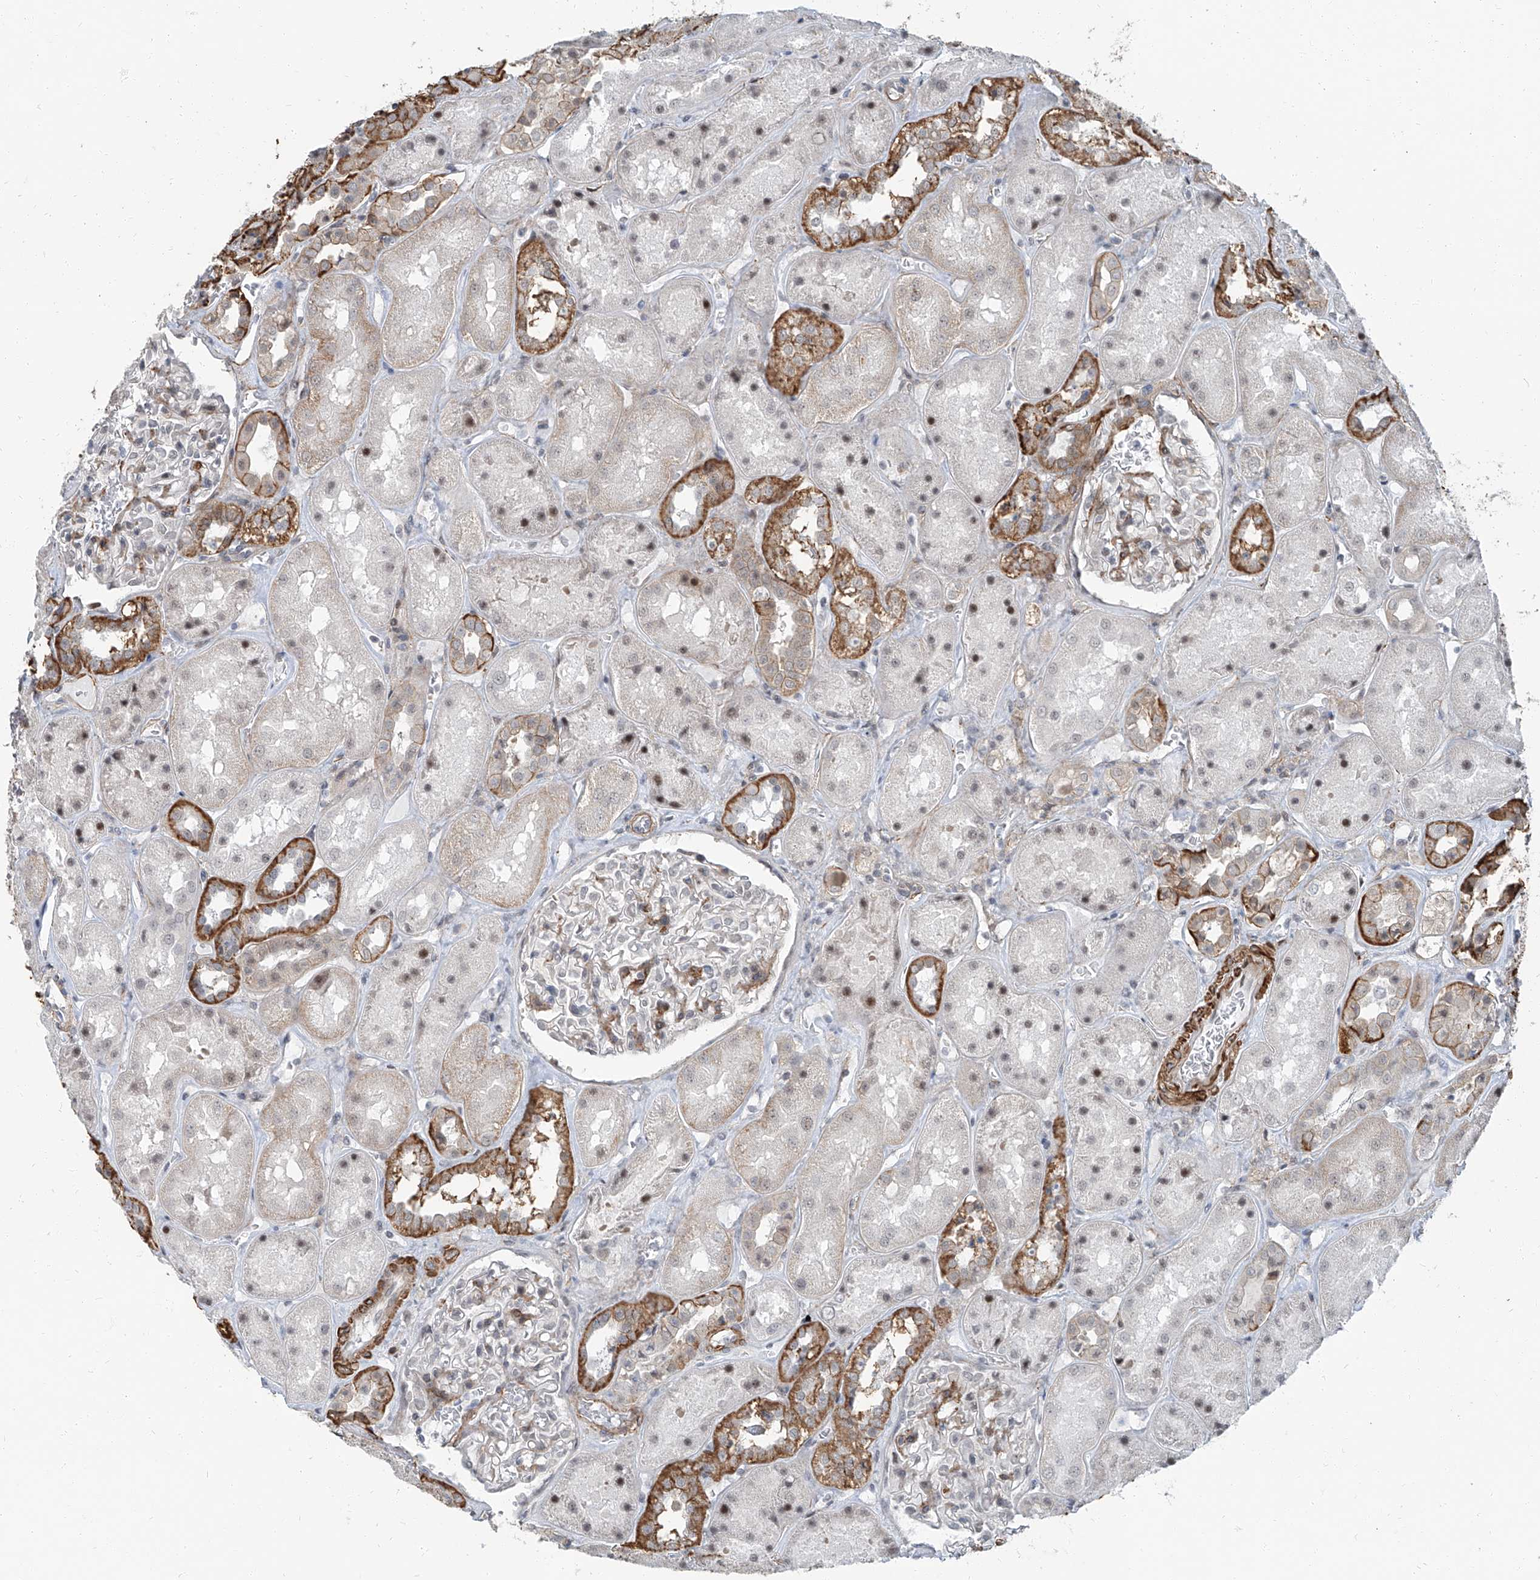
{"staining": {"intensity": "weak", "quantity": "<25%", "location": "cytoplasmic/membranous"}, "tissue": "kidney", "cell_type": "Cells in glomeruli", "image_type": "normal", "snomed": [{"axis": "morphology", "description": "Normal tissue, NOS"}, {"axis": "topography", "description": "Kidney"}], "caption": "Immunohistochemical staining of normal human kidney displays no significant expression in cells in glomeruli. The staining was performed using DAB (3,3'-diaminobenzidine) to visualize the protein expression in brown, while the nuclei were stained in blue with hematoxylin (Magnification: 20x).", "gene": "TXLNB", "patient": {"sex": "male", "age": 70}}